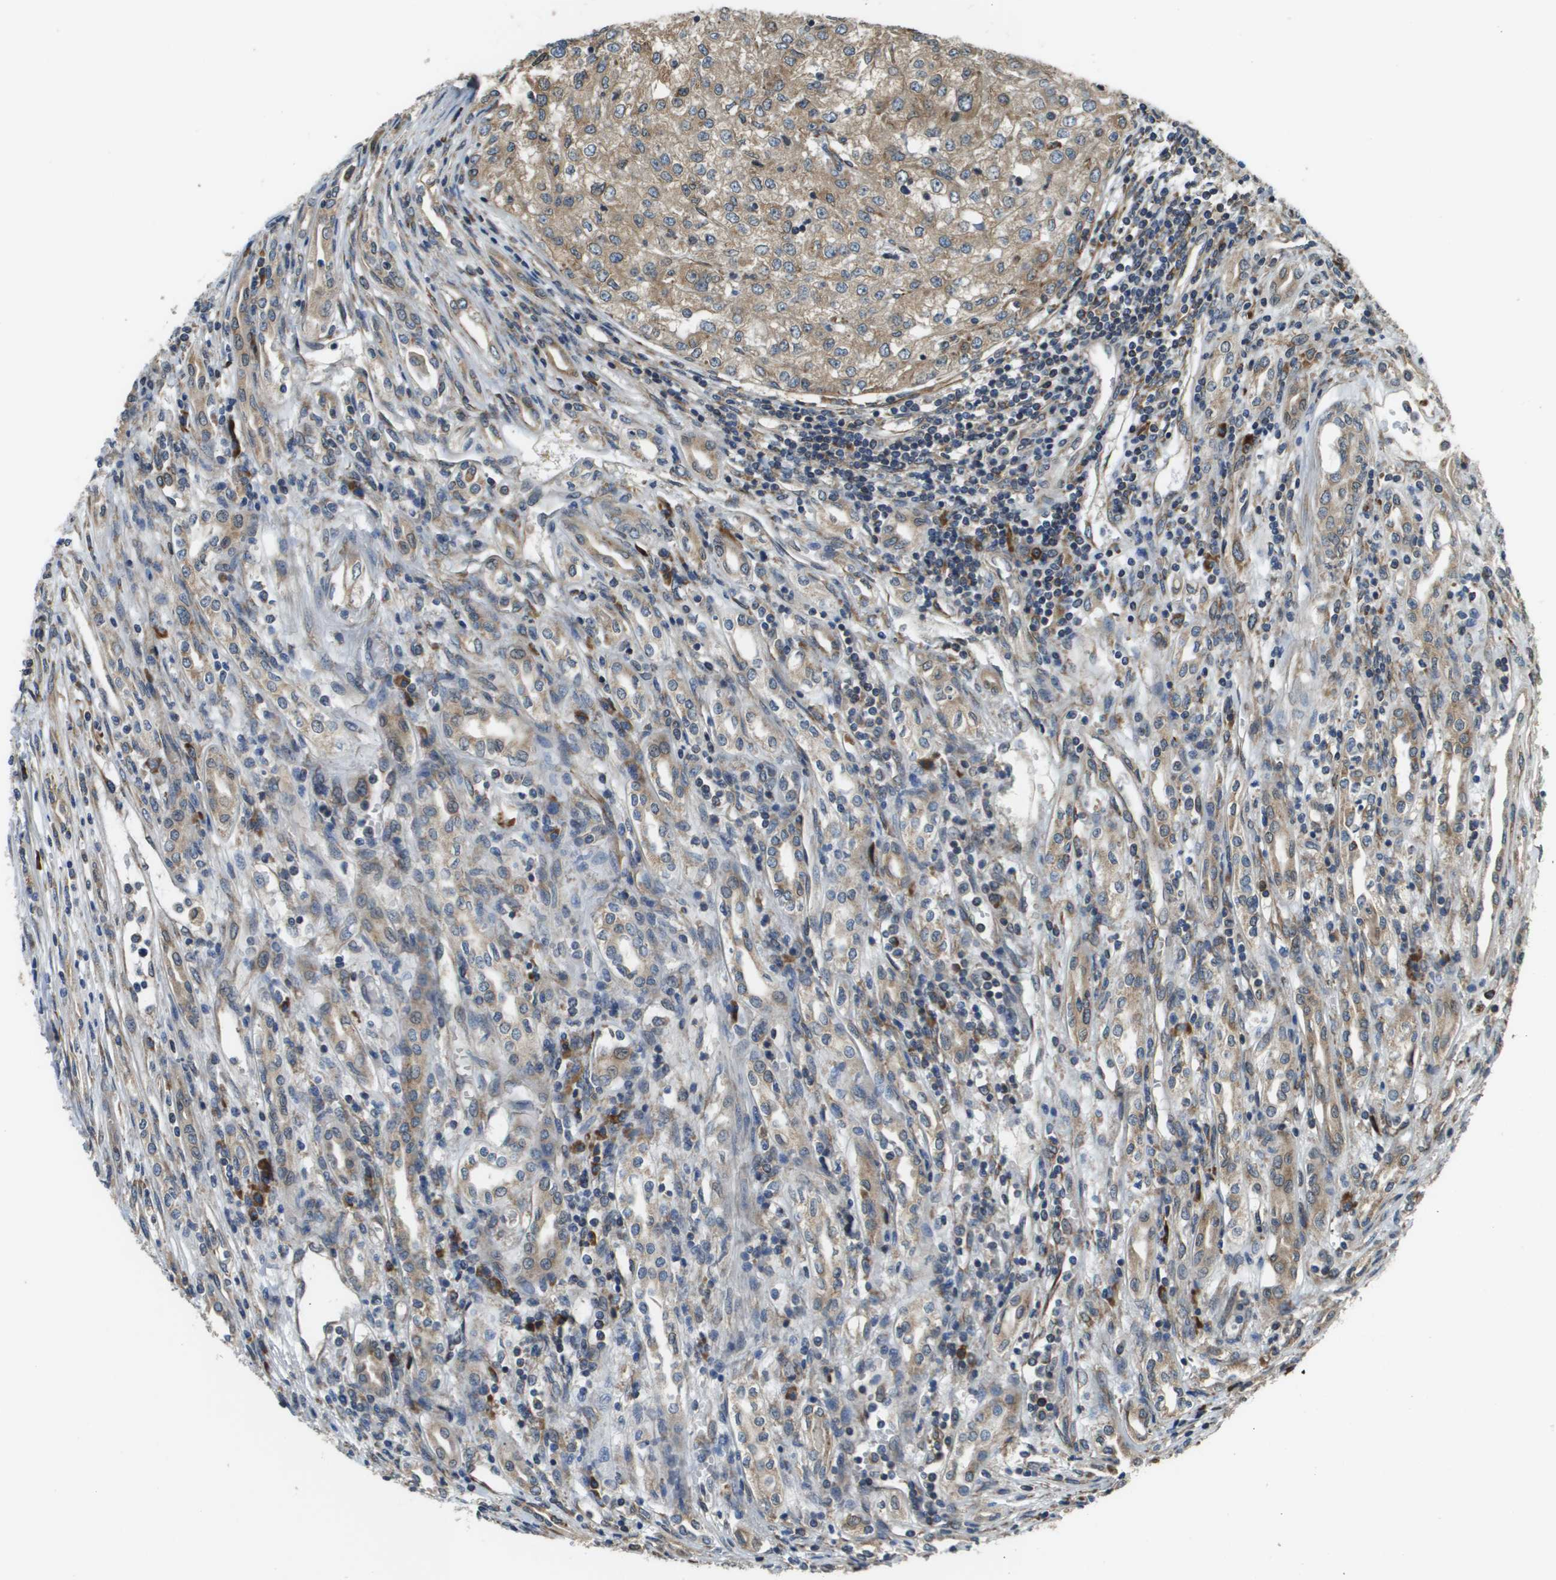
{"staining": {"intensity": "weak", "quantity": ">75%", "location": "cytoplasmic/membranous"}, "tissue": "renal cancer", "cell_type": "Tumor cells", "image_type": "cancer", "snomed": [{"axis": "morphology", "description": "Adenocarcinoma, NOS"}, {"axis": "topography", "description": "Kidney"}], "caption": "Immunohistochemical staining of human renal cancer (adenocarcinoma) displays low levels of weak cytoplasmic/membranous staining in approximately >75% of tumor cells.", "gene": "SEC62", "patient": {"sex": "female", "age": 54}}